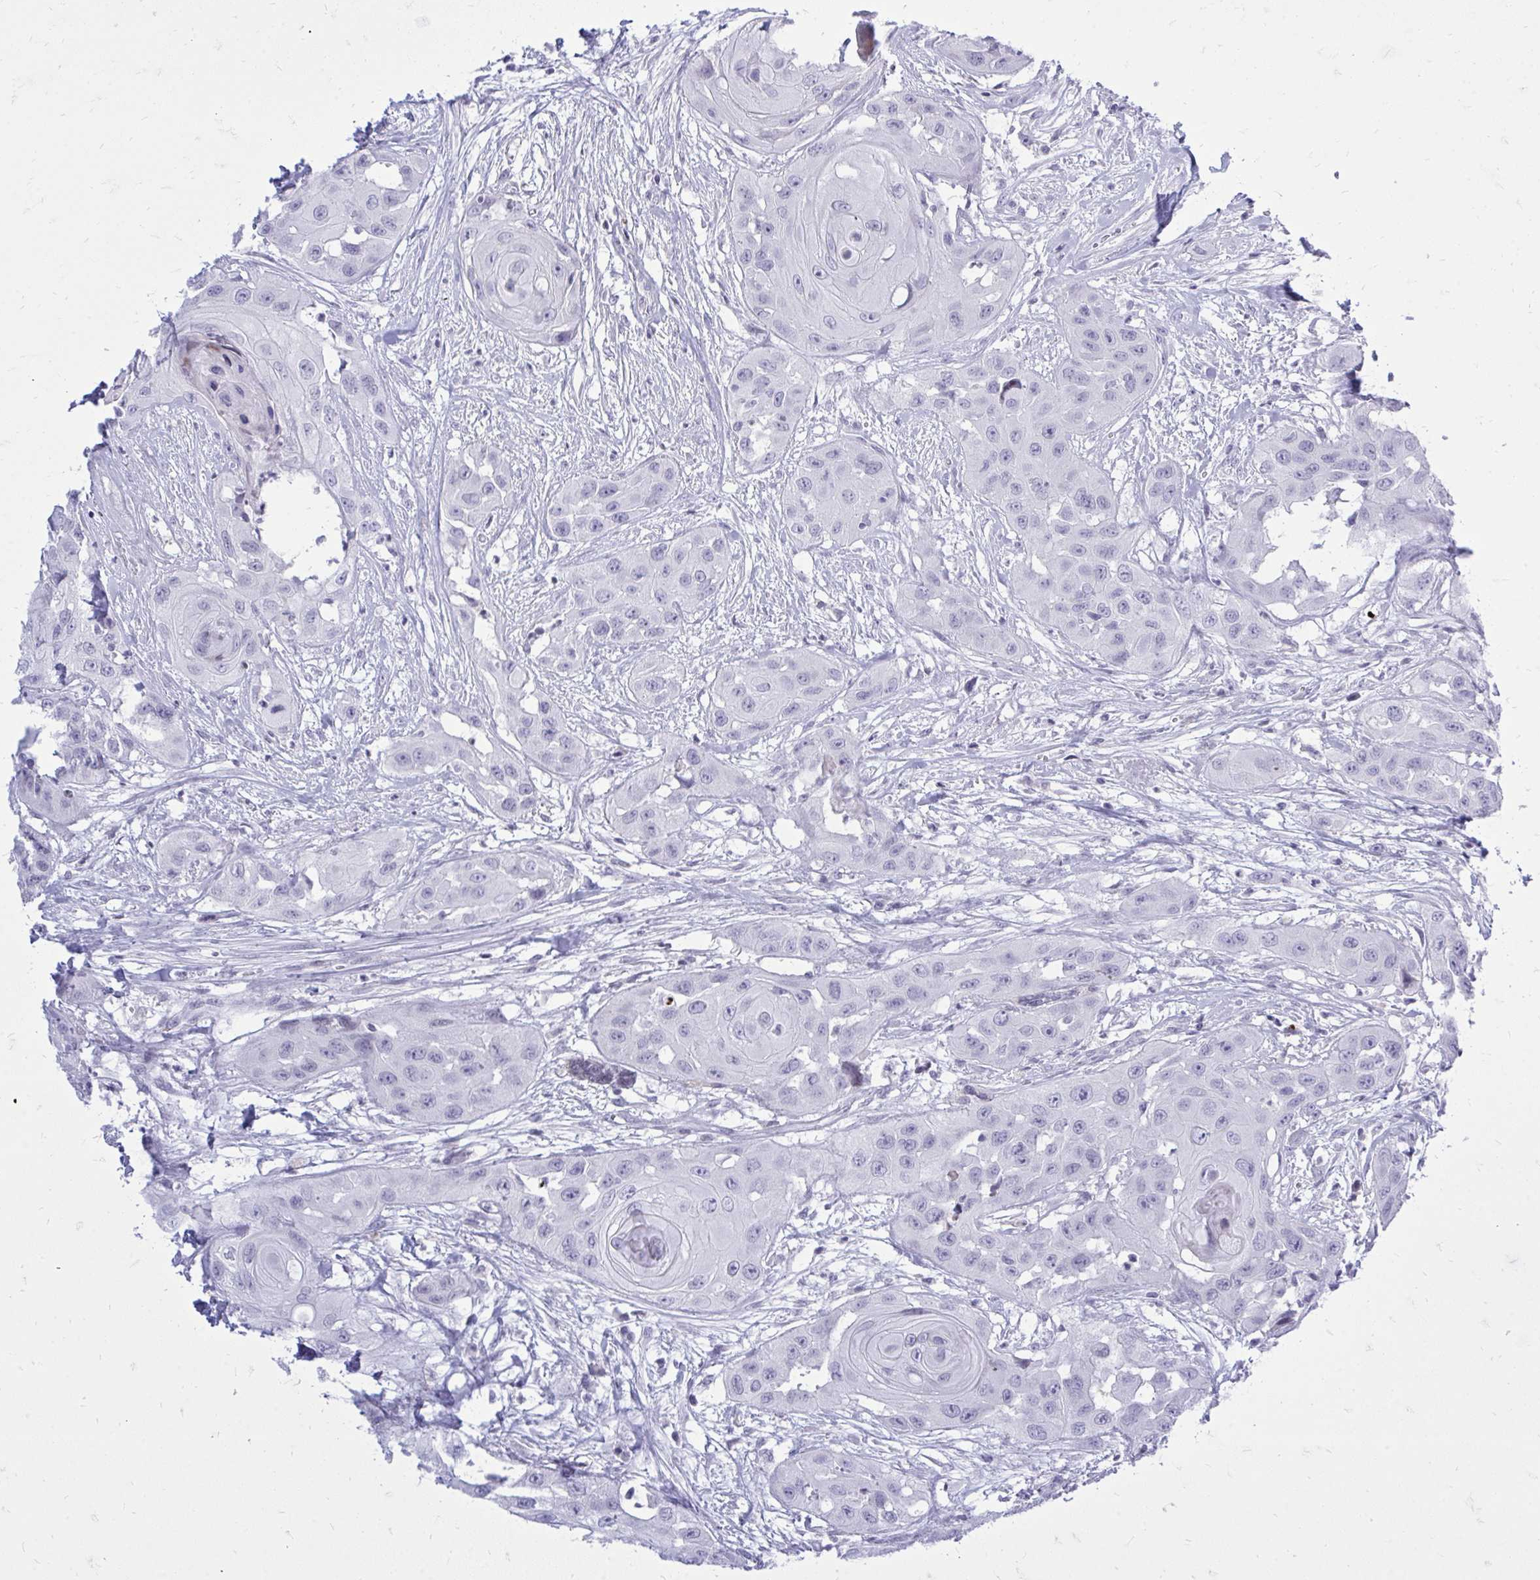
{"staining": {"intensity": "negative", "quantity": "none", "location": "none"}, "tissue": "head and neck cancer", "cell_type": "Tumor cells", "image_type": "cancer", "snomed": [{"axis": "morphology", "description": "Squamous cell carcinoma, NOS"}, {"axis": "topography", "description": "Head-Neck"}], "caption": "The photomicrograph shows no significant expression in tumor cells of squamous cell carcinoma (head and neck). (DAB (3,3'-diaminobenzidine) IHC visualized using brightfield microscopy, high magnification).", "gene": "GABRA1", "patient": {"sex": "male", "age": 83}}